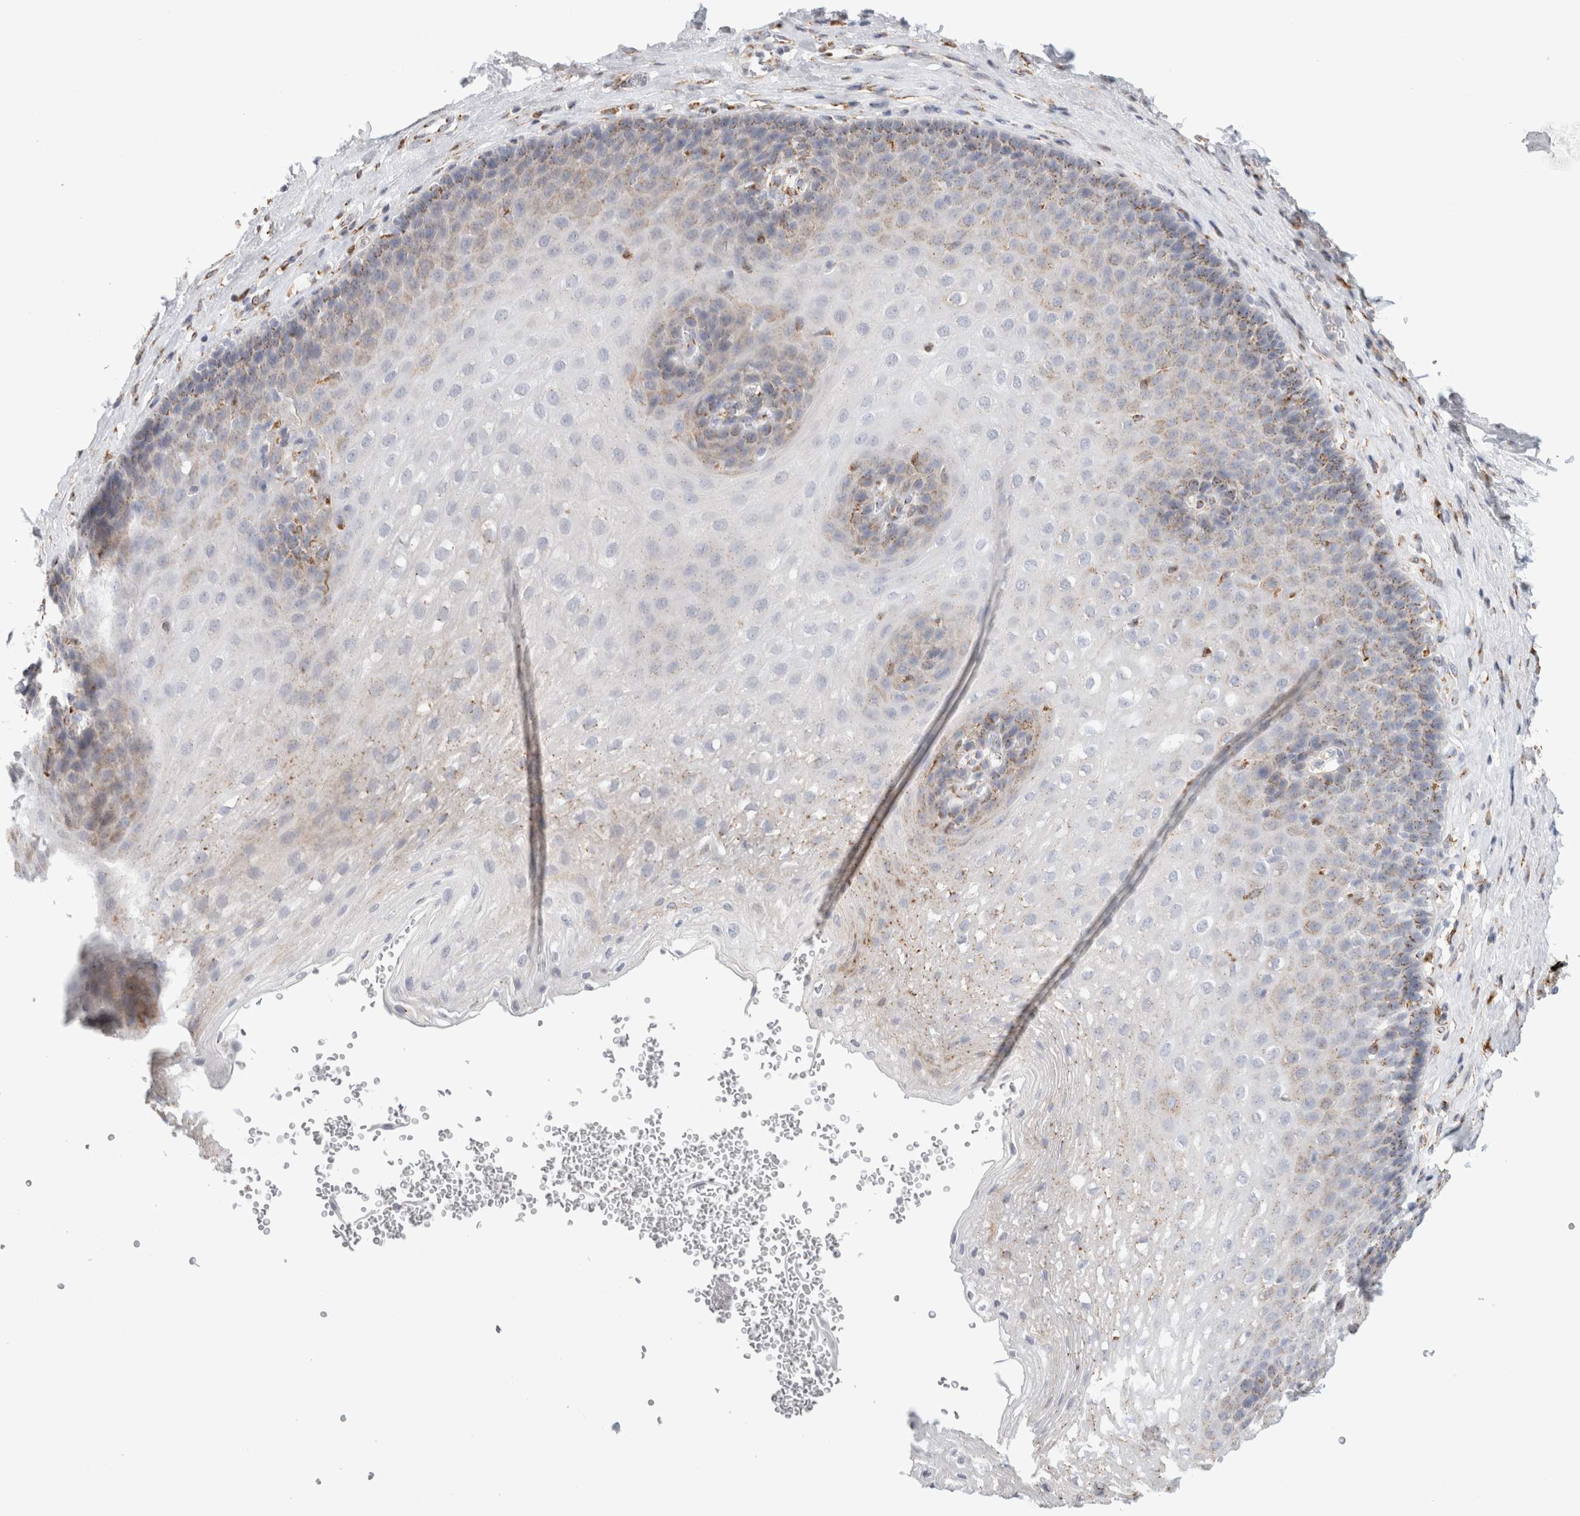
{"staining": {"intensity": "moderate", "quantity": "25%-75%", "location": "cytoplasmic/membranous"}, "tissue": "esophagus", "cell_type": "Squamous epithelial cells", "image_type": "normal", "snomed": [{"axis": "morphology", "description": "Normal tissue, NOS"}, {"axis": "topography", "description": "Esophagus"}], "caption": "Immunohistochemical staining of unremarkable human esophagus displays moderate cytoplasmic/membranous protein positivity in about 25%-75% of squamous epithelial cells. (Stains: DAB in brown, nuclei in blue, Microscopy: brightfield microscopy at high magnification).", "gene": "MCFD2", "patient": {"sex": "female", "age": 66}}